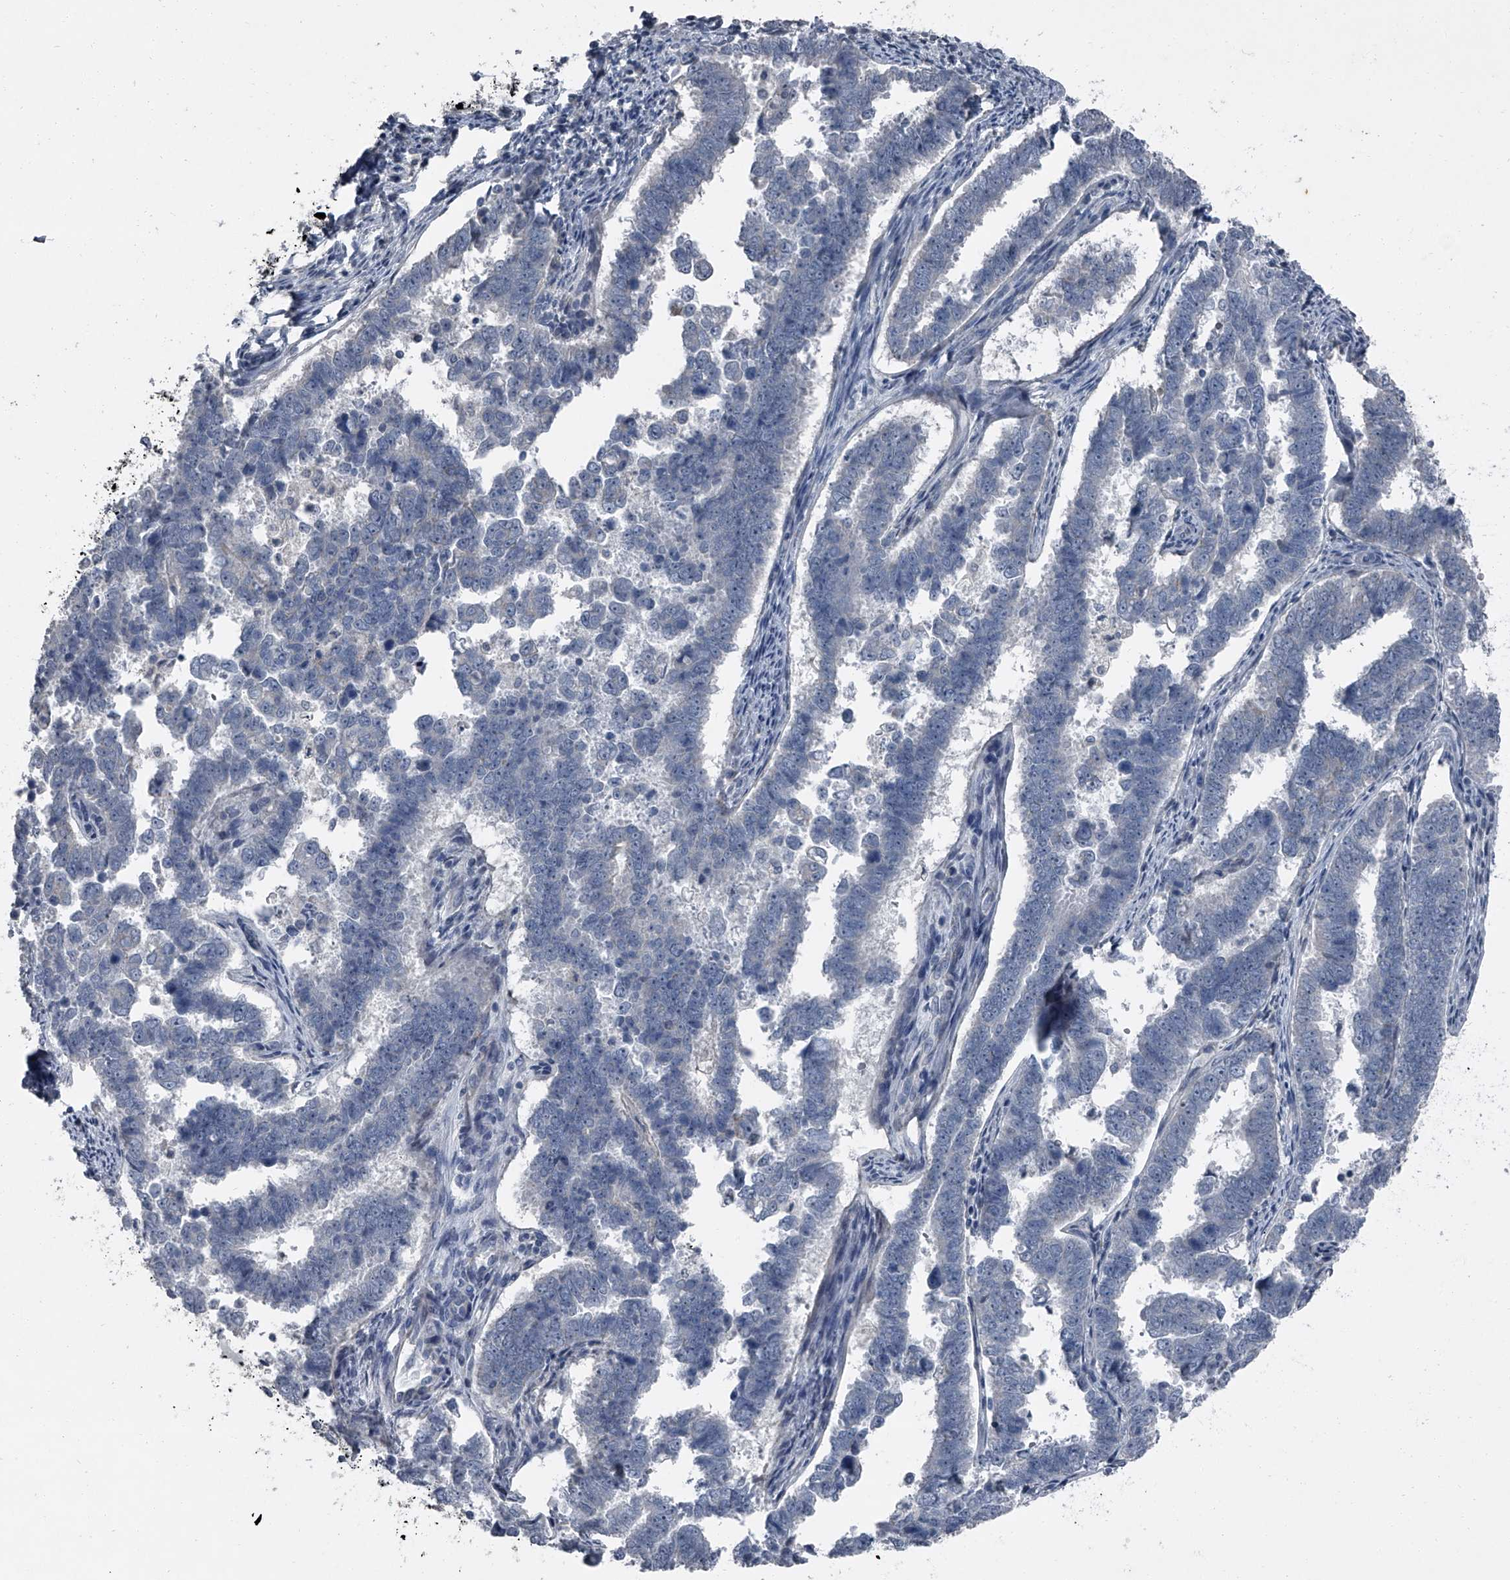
{"staining": {"intensity": "negative", "quantity": "none", "location": "none"}, "tissue": "endometrial cancer", "cell_type": "Tumor cells", "image_type": "cancer", "snomed": [{"axis": "morphology", "description": "Adenocarcinoma, NOS"}, {"axis": "topography", "description": "Endometrium"}], "caption": "This is an immunohistochemistry histopathology image of human endometrial cancer (adenocarcinoma). There is no staining in tumor cells.", "gene": "HEPHL1", "patient": {"sex": "female", "age": 75}}